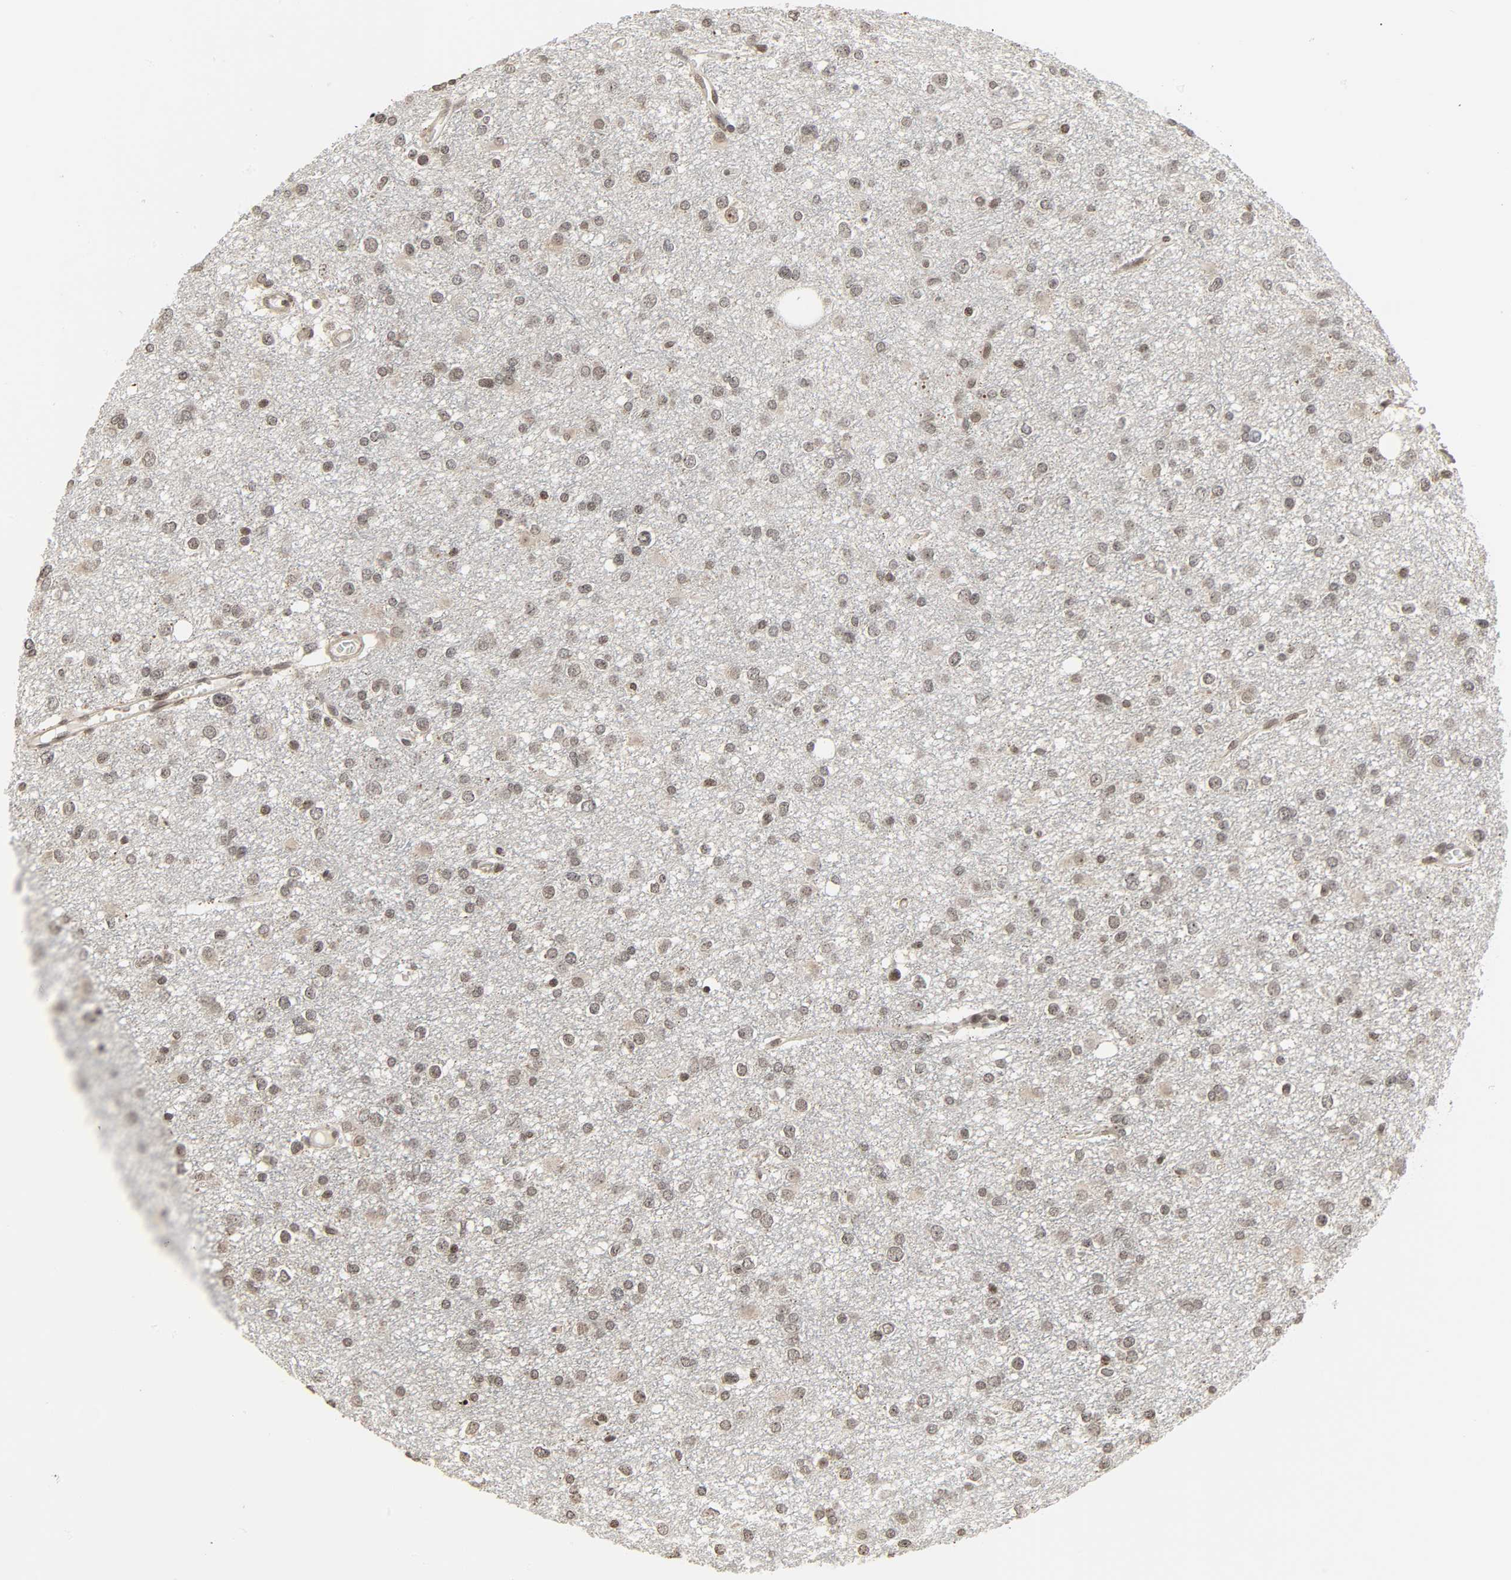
{"staining": {"intensity": "weak", "quantity": "<25%", "location": "cytoplasmic/membranous,nuclear"}, "tissue": "glioma", "cell_type": "Tumor cells", "image_type": "cancer", "snomed": [{"axis": "morphology", "description": "Glioma, malignant, Low grade"}, {"axis": "topography", "description": "Brain"}], "caption": "DAB immunohistochemical staining of glioma demonstrates no significant expression in tumor cells.", "gene": "XRCC1", "patient": {"sex": "male", "age": 42}}